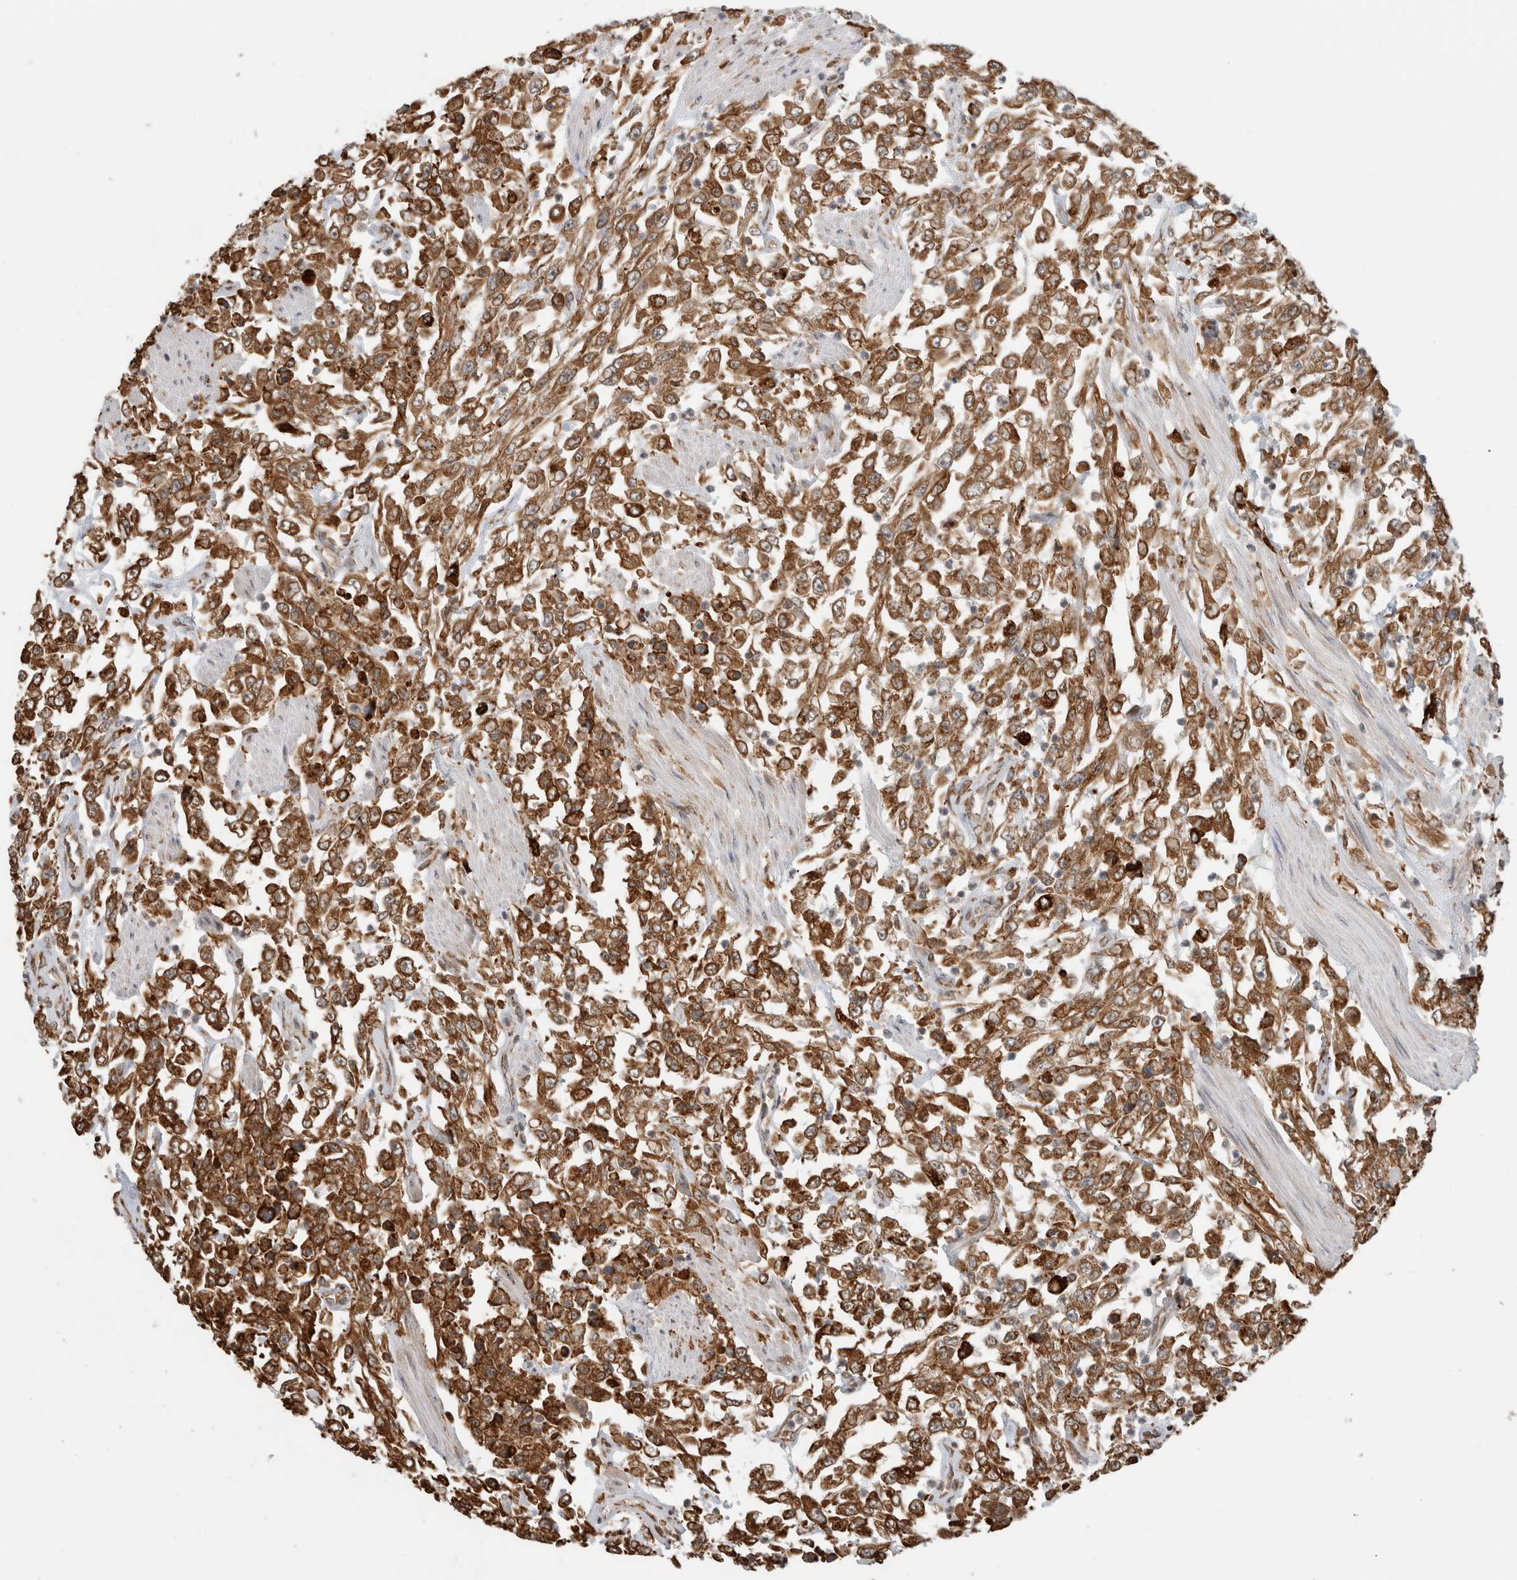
{"staining": {"intensity": "strong", "quantity": "25%-75%", "location": "cytoplasmic/membranous"}, "tissue": "urothelial cancer", "cell_type": "Tumor cells", "image_type": "cancer", "snomed": [{"axis": "morphology", "description": "Urothelial carcinoma, High grade"}, {"axis": "topography", "description": "Urinary bladder"}], "caption": "Human urothelial carcinoma (high-grade) stained with a brown dye exhibits strong cytoplasmic/membranous positive staining in about 25%-75% of tumor cells.", "gene": "MS4A7", "patient": {"sex": "male", "age": 46}}